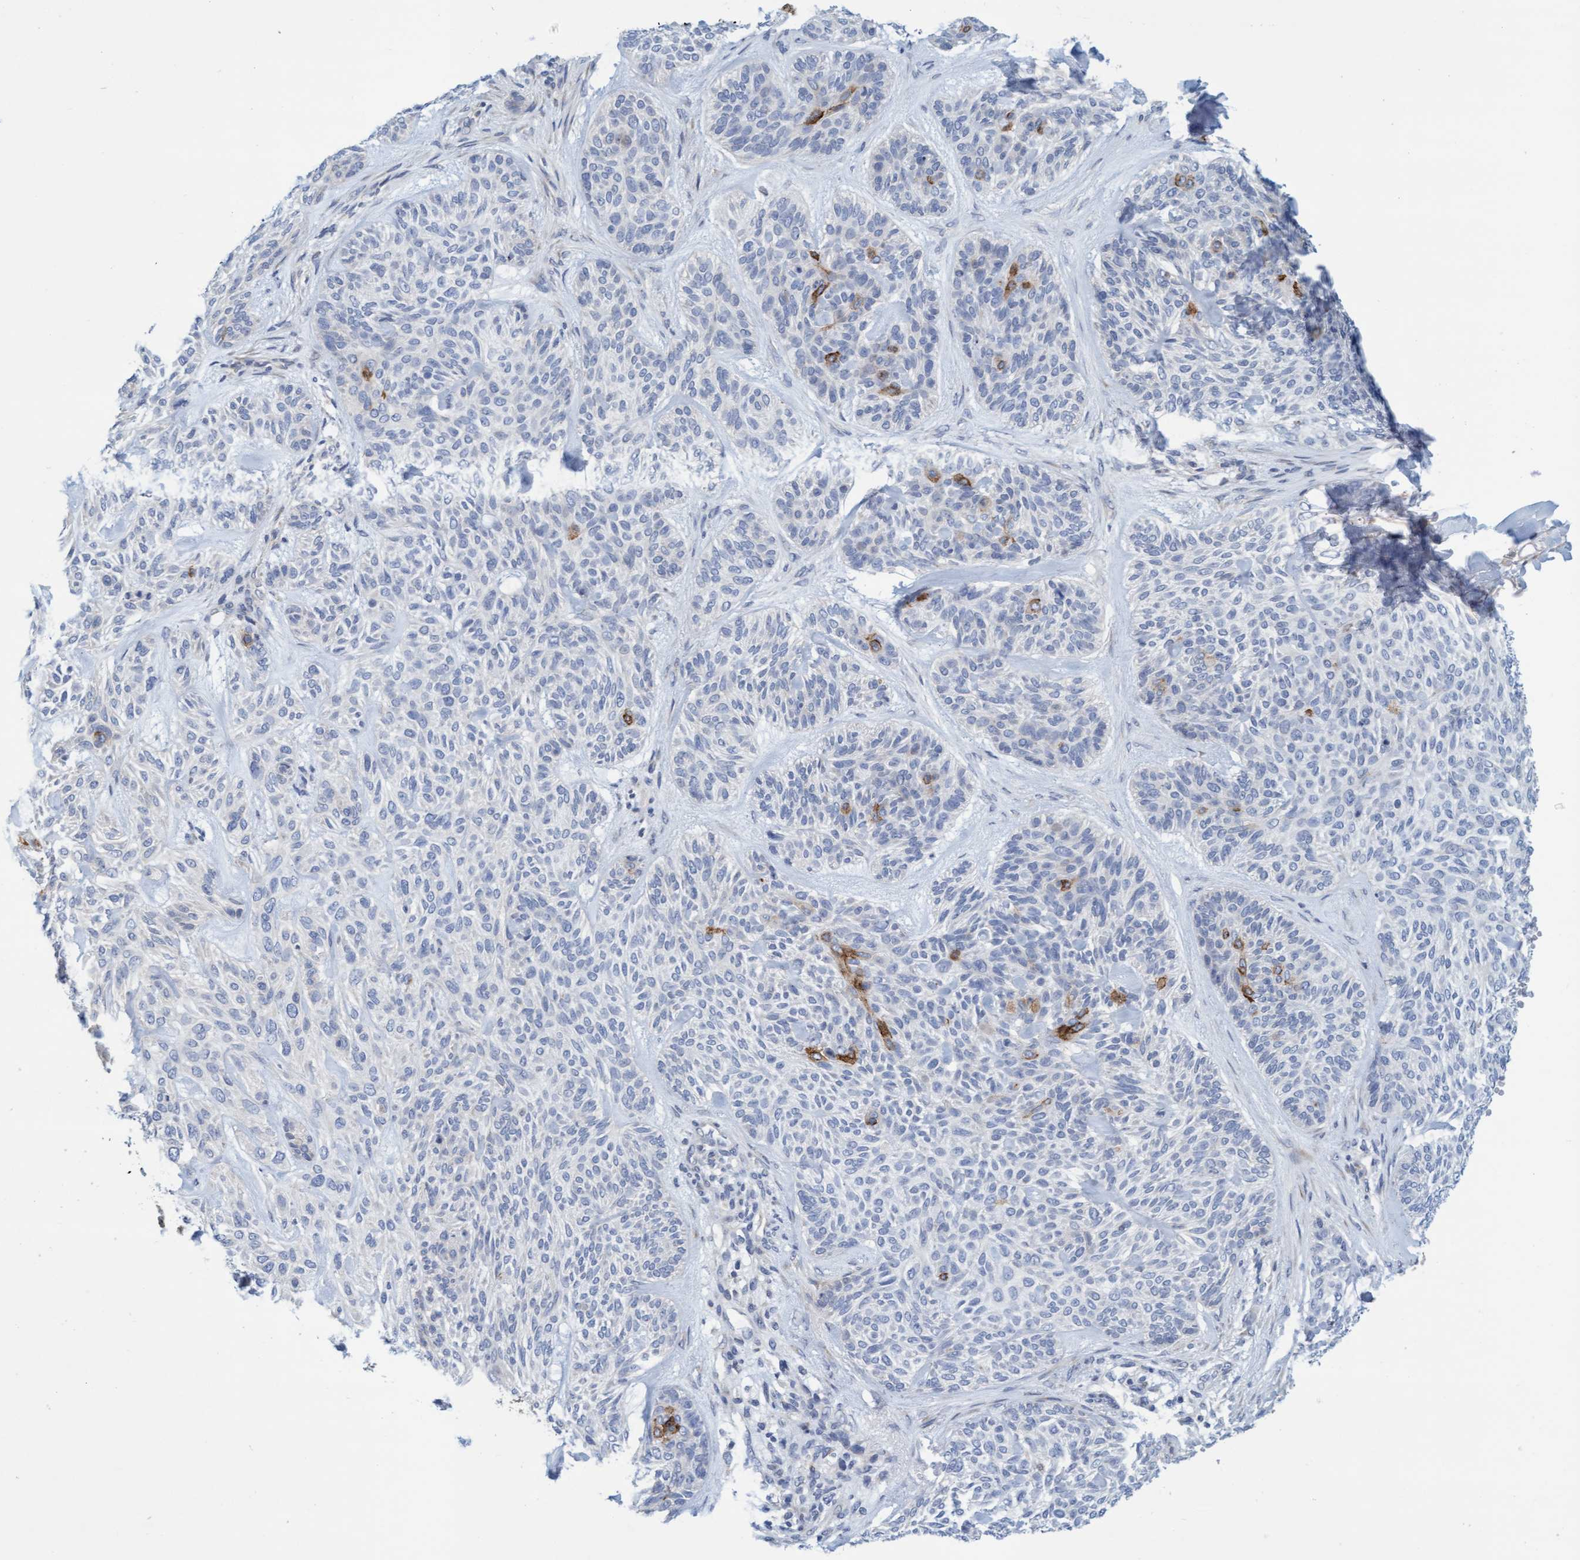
{"staining": {"intensity": "negative", "quantity": "none", "location": "none"}, "tissue": "skin cancer", "cell_type": "Tumor cells", "image_type": "cancer", "snomed": [{"axis": "morphology", "description": "Basal cell carcinoma"}, {"axis": "topography", "description": "Skin"}], "caption": "A high-resolution micrograph shows IHC staining of basal cell carcinoma (skin), which exhibits no significant expression in tumor cells.", "gene": "SLC28A3", "patient": {"sex": "male", "age": 55}}